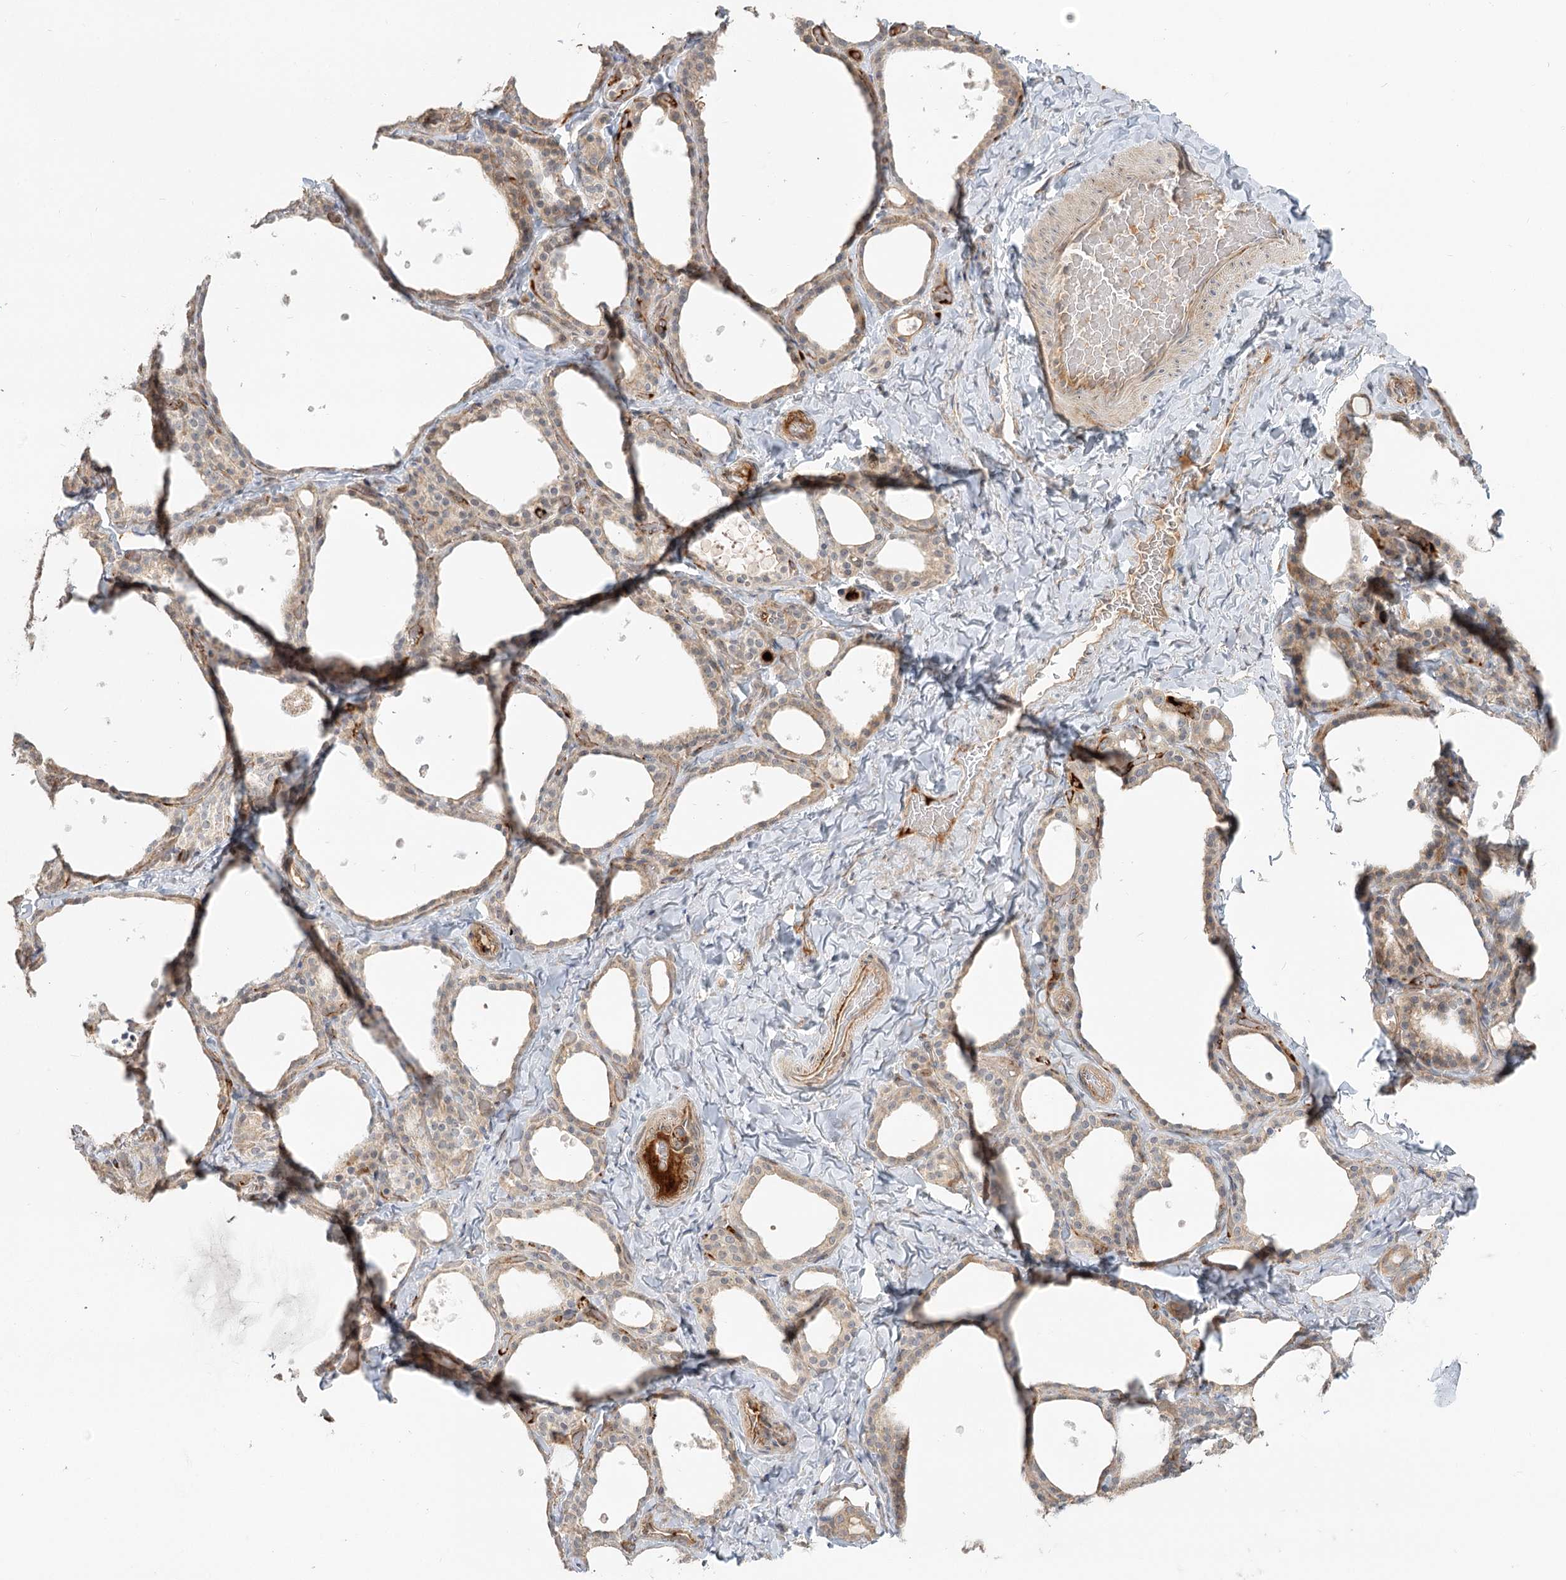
{"staining": {"intensity": "weak", "quantity": "25%-75%", "location": "cytoplasmic/membranous"}, "tissue": "thyroid gland", "cell_type": "Glandular cells", "image_type": "normal", "snomed": [{"axis": "morphology", "description": "Normal tissue, NOS"}, {"axis": "topography", "description": "Thyroid gland"}], "caption": "Immunohistochemical staining of benign thyroid gland displays 25%-75% levels of weak cytoplasmic/membranous protein expression in approximately 25%-75% of glandular cells. Immunohistochemistry (ihc) stains the protein in brown and the nuclei are stained blue.", "gene": "GUCY2C", "patient": {"sex": "female", "age": 44}}